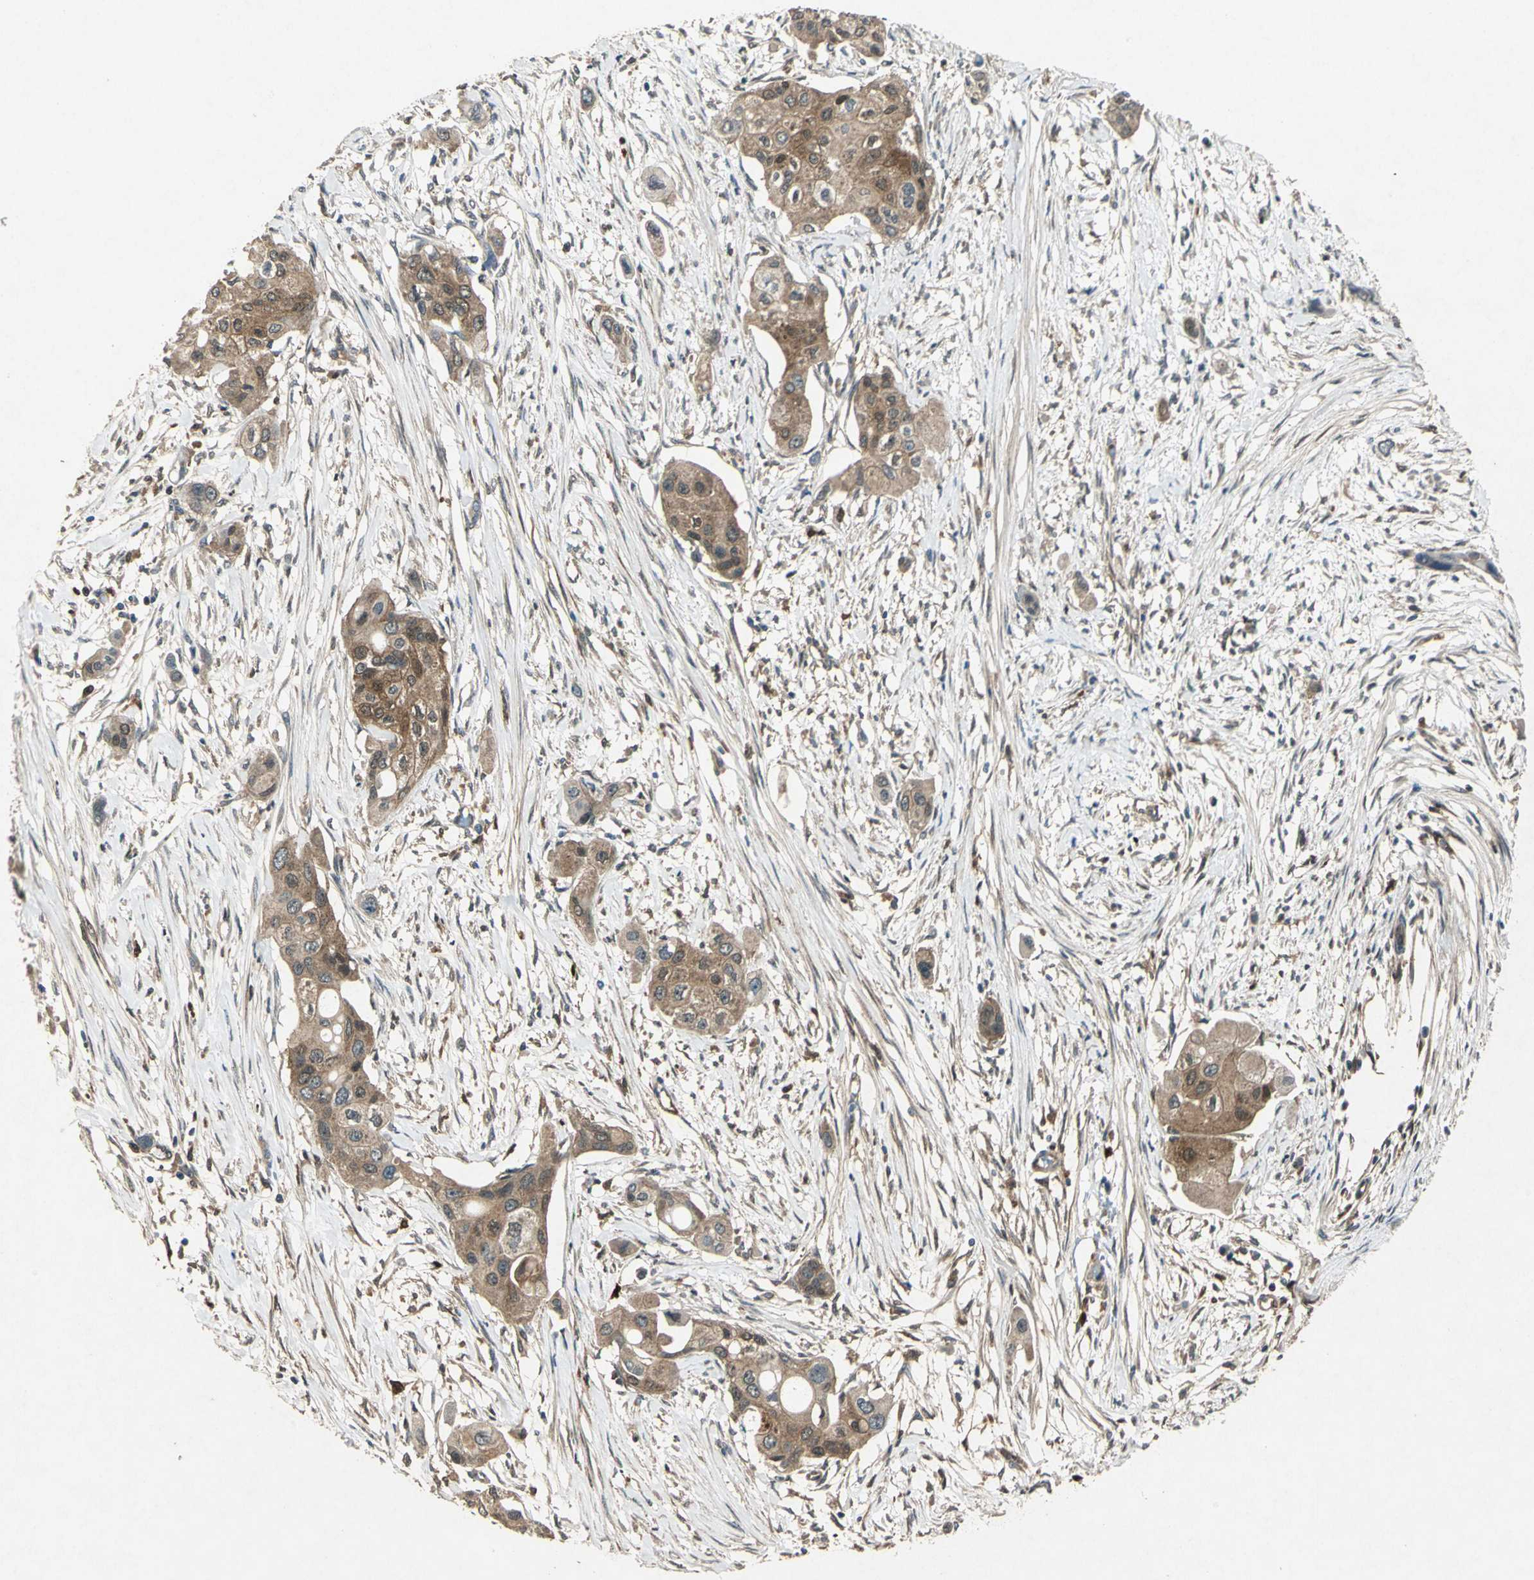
{"staining": {"intensity": "moderate", "quantity": ">75%", "location": "cytoplasmic/membranous"}, "tissue": "pancreatic cancer", "cell_type": "Tumor cells", "image_type": "cancer", "snomed": [{"axis": "morphology", "description": "Adenocarcinoma, NOS"}, {"axis": "topography", "description": "Pancreas"}], "caption": "Immunohistochemical staining of pancreatic cancer shows medium levels of moderate cytoplasmic/membranous protein expression in about >75% of tumor cells.", "gene": "RRM2B", "patient": {"sex": "female", "age": 60}}